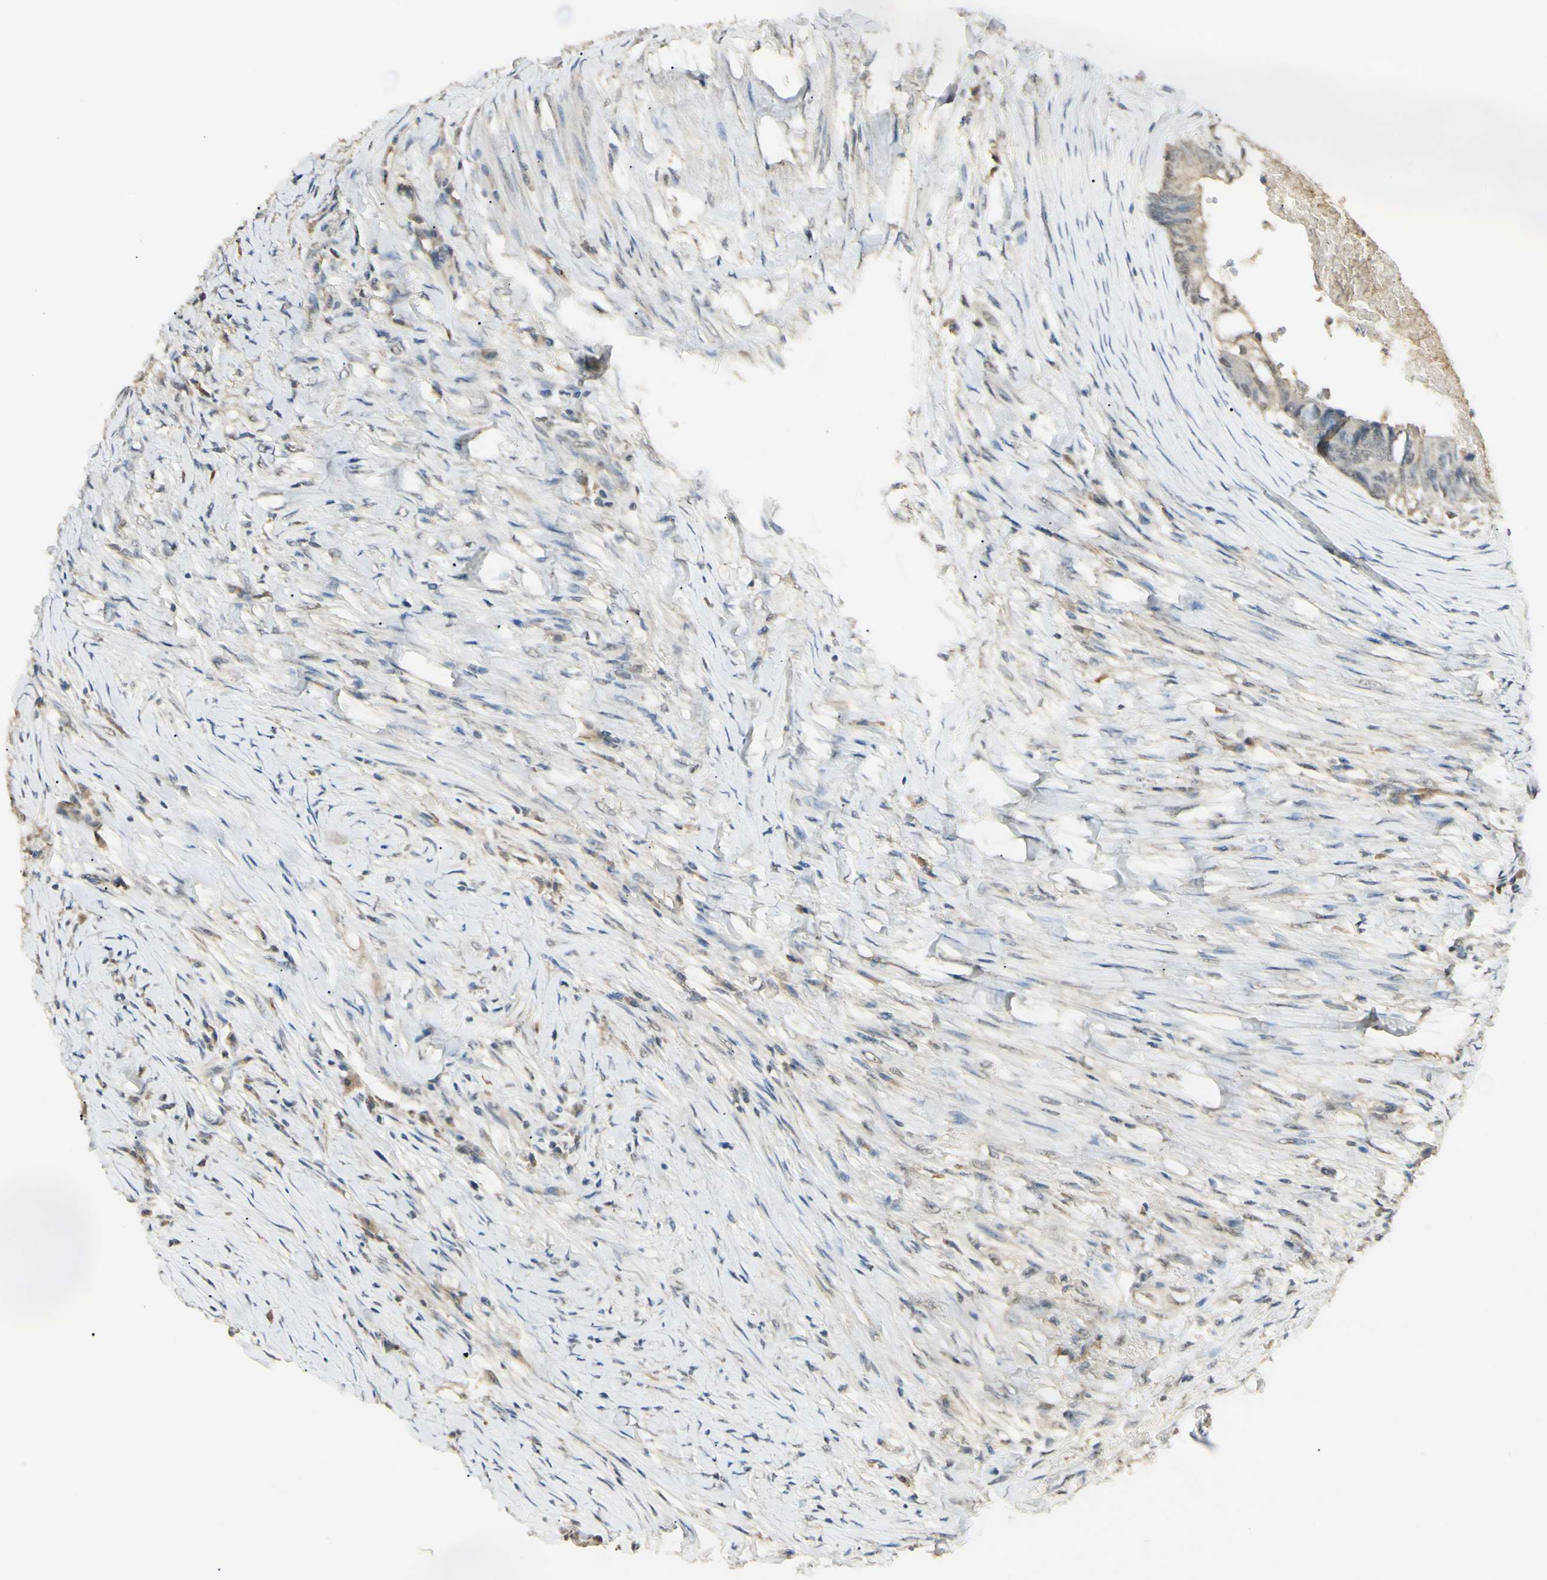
{"staining": {"intensity": "weak", "quantity": "25%-75%", "location": "cytoplasmic/membranous"}, "tissue": "colorectal cancer", "cell_type": "Tumor cells", "image_type": "cancer", "snomed": [{"axis": "morphology", "description": "Adenocarcinoma, NOS"}, {"axis": "topography", "description": "Rectum"}], "caption": "Colorectal cancer tissue exhibits weak cytoplasmic/membranous staining in approximately 25%-75% of tumor cells, visualized by immunohistochemistry.", "gene": "SGCA", "patient": {"sex": "male", "age": 63}}